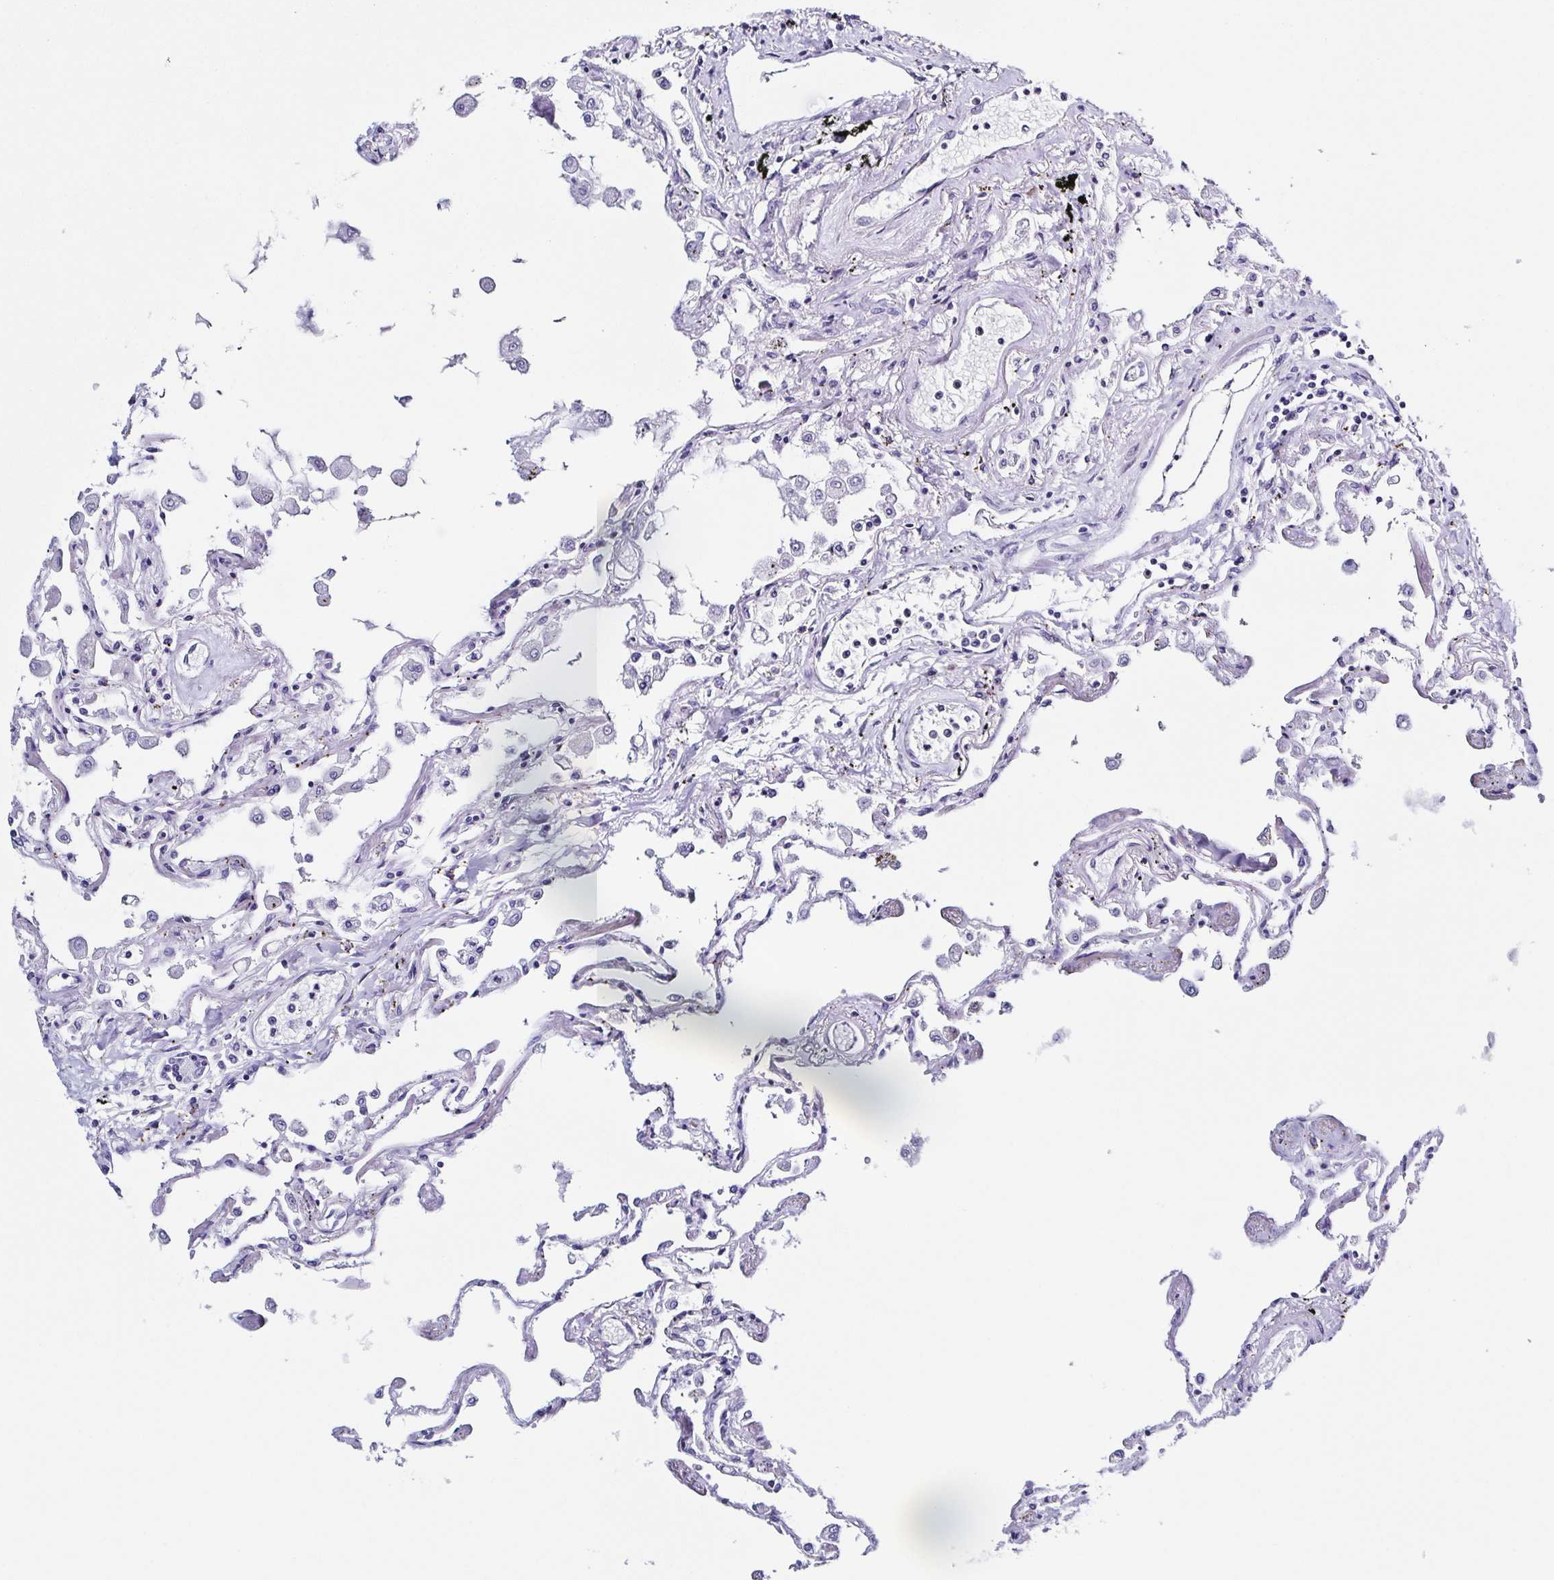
{"staining": {"intensity": "negative", "quantity": "none", "location": "none"}, "tissue": "lung", "cell_type": "Alveolar cells", "image_type": "normal", "snomed": [{"axis": "morphology", "description": "Normal tissue, NOS"}, {"axis": "morphology", "description": "Adenocarcinoma, NOS"}, {"axis": "topography", "description": "Cartilage tissue"}, {"axis": "topography", "description": "Lung"}], "caption": "Histopathology image shows no protein positivity in alveolar cells of benign lung. The staining is performed using DAB (3,3'-diaminobenzidine) brown chromogen with nuclei counter-stained in using hematoxylin.", "gene": "TNNT2", "patient": {"sex": "female", "age": 67}}